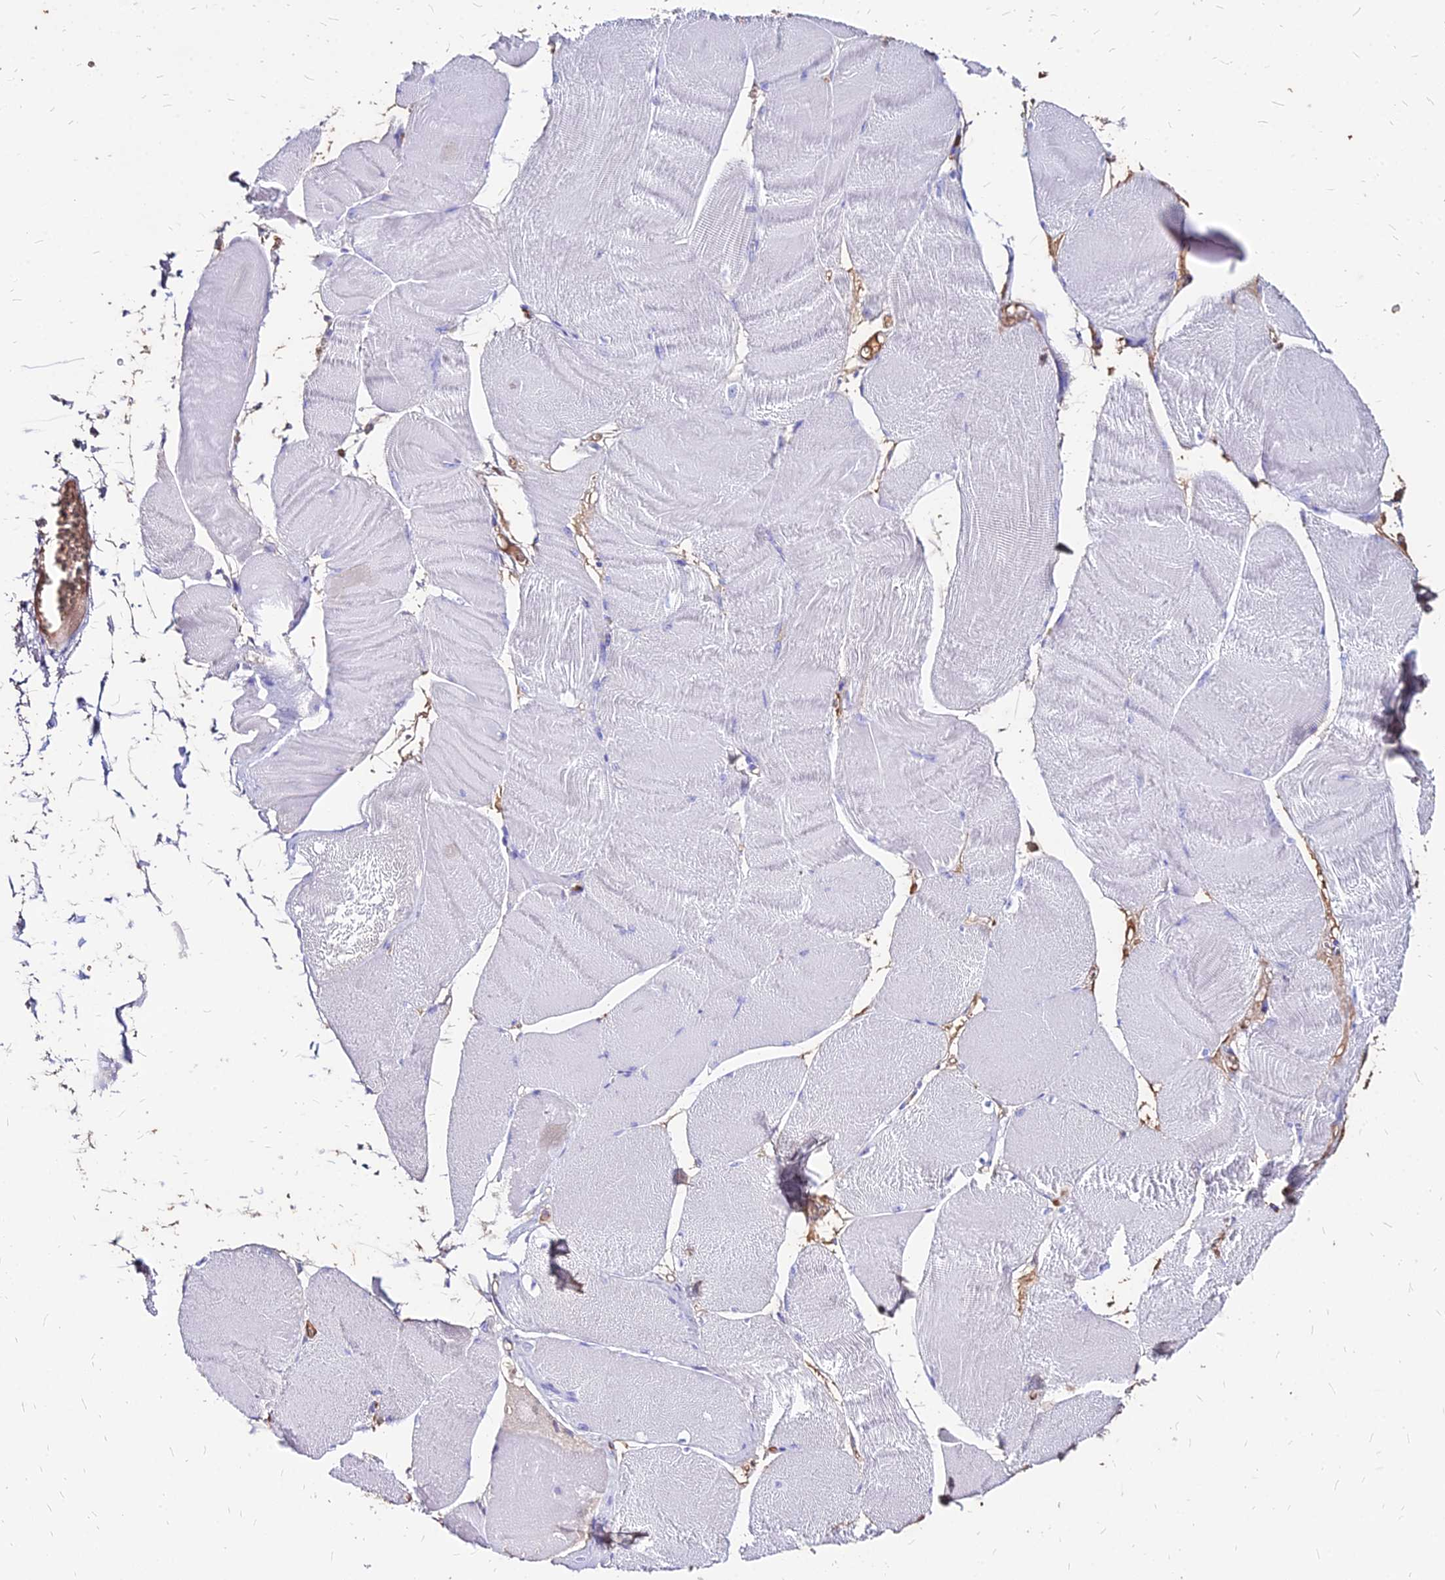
{"staining": {"intensity": "negative", "quantity": "none", "location": "none"}, "tissue": "skeletal muscle", "cell_type": "Myocytes", "image_type": "normal", "snomed": [{"axis": "morphology", "description": "Normal tissue, NOS"}, {"axis": "morphology", "description": "Basal cell carcinoma"}, {"axis": "topography", "description": "Skeletal muscle"}], "caption": "IHC of benign human skeletal muscle reveals no expression in myocytes.", "gene": "NME5", "patient": {"sex": "female", "age": 64}}